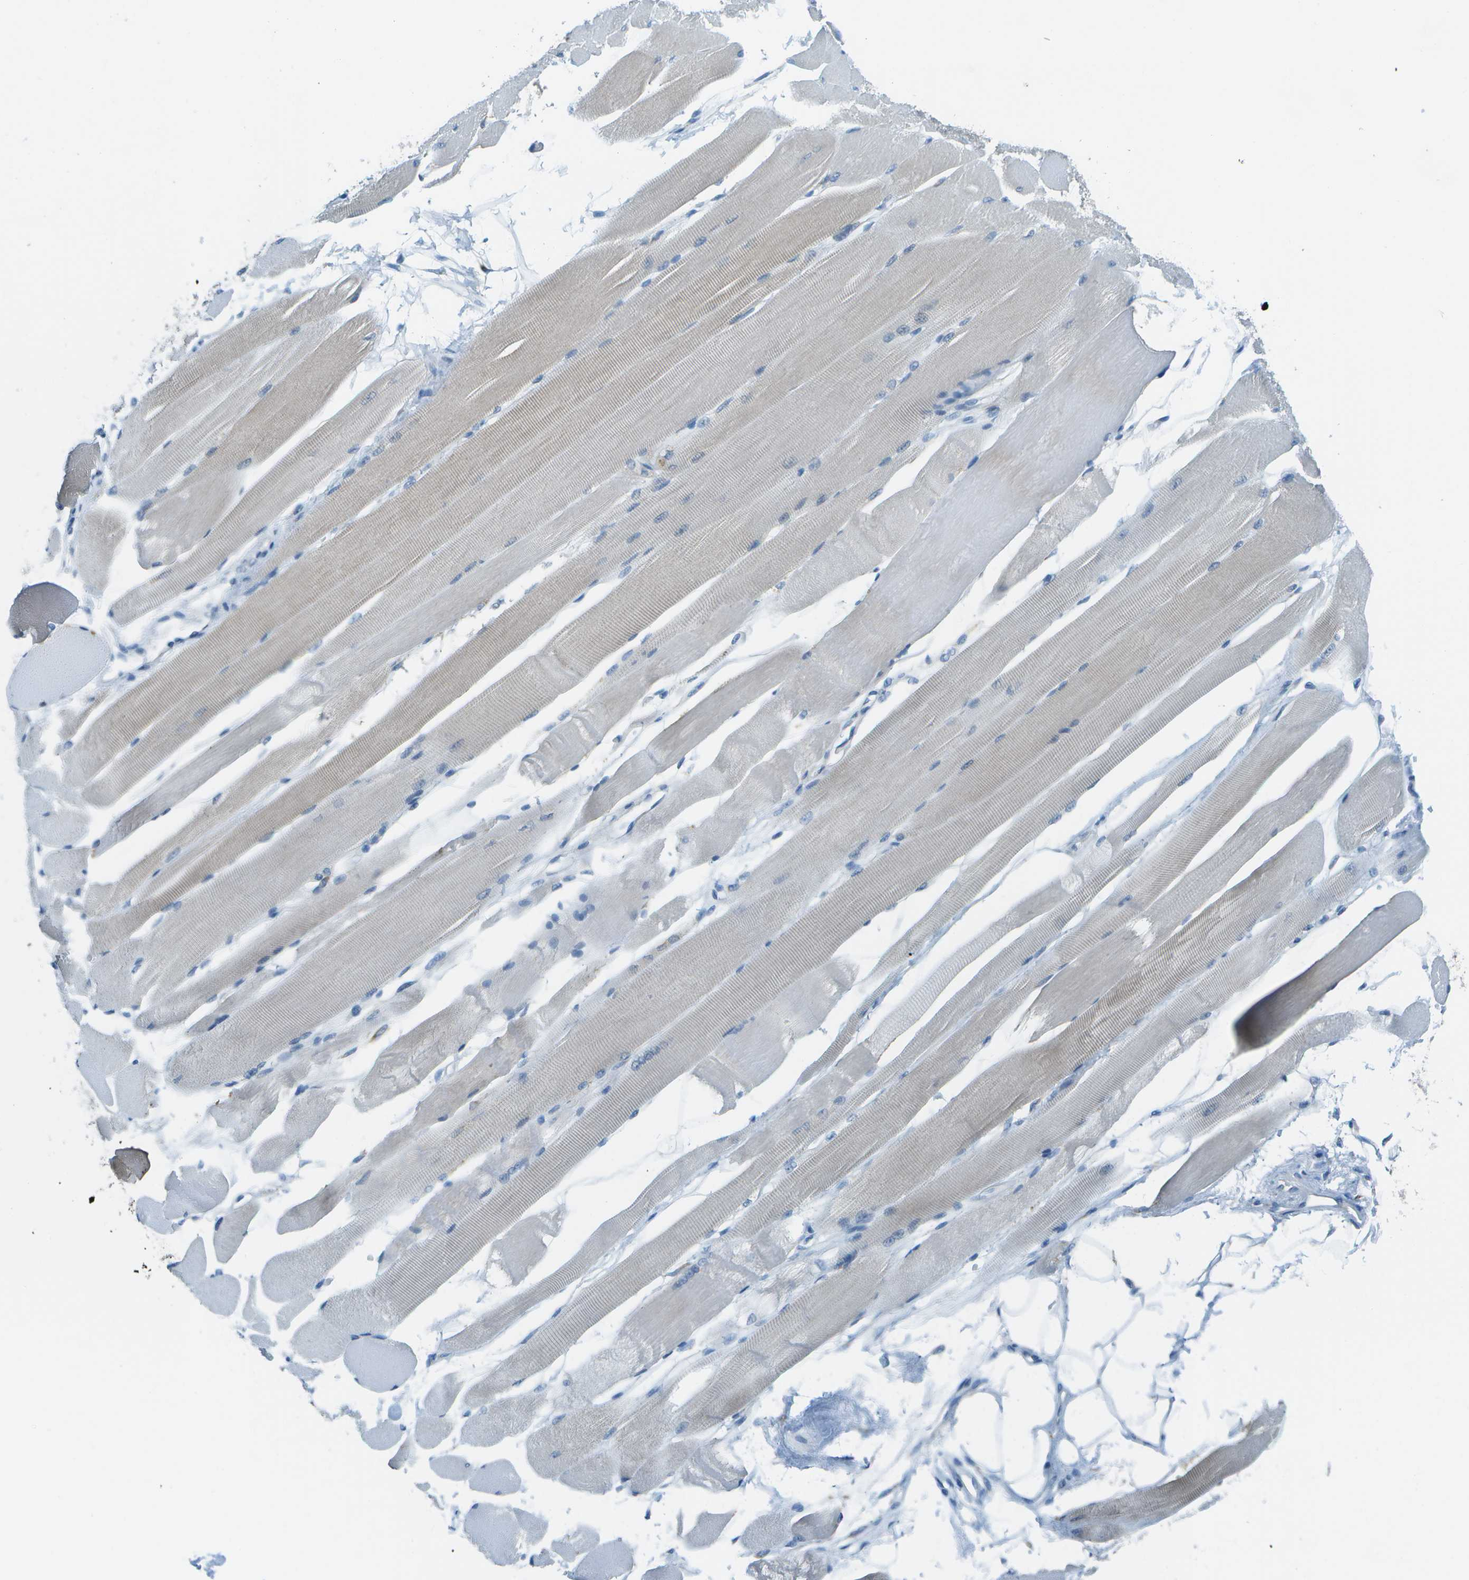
{"staining": {"intensity": "moderate", "quantity": "<25%", "location": "cytoplasmic/membranous"}, "tissue": "skeletal muscle", "cell_type": "Myocytes", "image_type": "normal", "snomed": [{"axis": "morphology", "description": "Normal tissue, NOS"}, {"axis": "topography", "description": "Skeletal muscle"}, {"axis": "topography", "description": "Peripheral nerve tissue"}], "caption": "Skeletal muscle stained with DAB (3,3'-diaminobenzidine) immunohistochemistry displays low levels of moderate cytoplasmic/membranous expression in about <25% of myocytes. (DAB (3,3'-diaminobenzidine) IHC, brown staining for protein, blue staining for nuclei).", "gene": "KCTD3", "patient": {"sex": "female", "age": 84}}